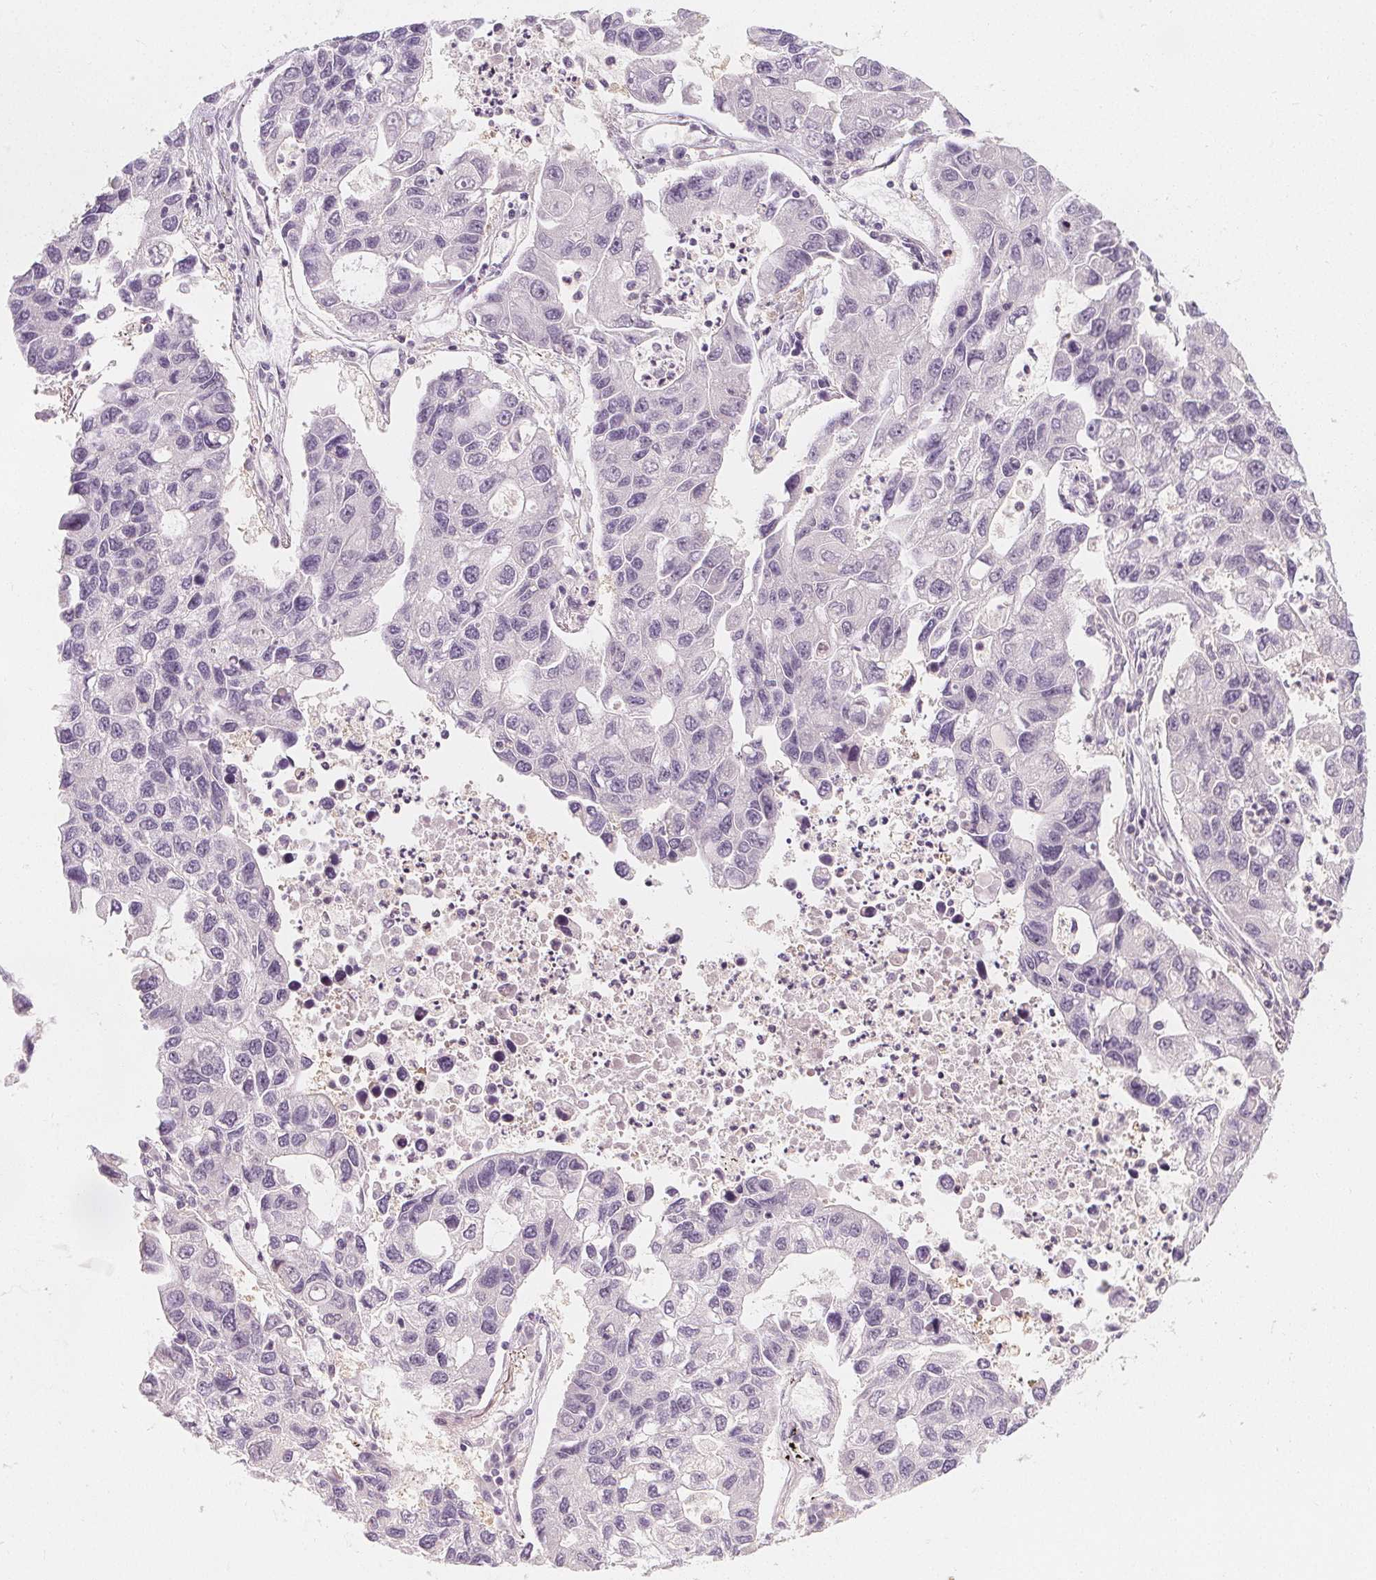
{"staining": {"intensity": "negative", "quantity": "none", "location": "none"}, "tissue": "lung cancer", "cell_type": "Tumor cells", "image_type": "cancer", "snomed": [{"axis": "morphology", "description": "Adenocarcinoma, NOS"}, {"axis": "topography", "description": "Bronchus"}, {"axis": "topography", "description": "Lung"}], "caption": "Immunohistochemical staining of human lung cancer (adenocarcinoma) exhibits no significant positivity in tumor cells.", "gene": "UGP2", "patient": {"sex": "female", "age": 51}}